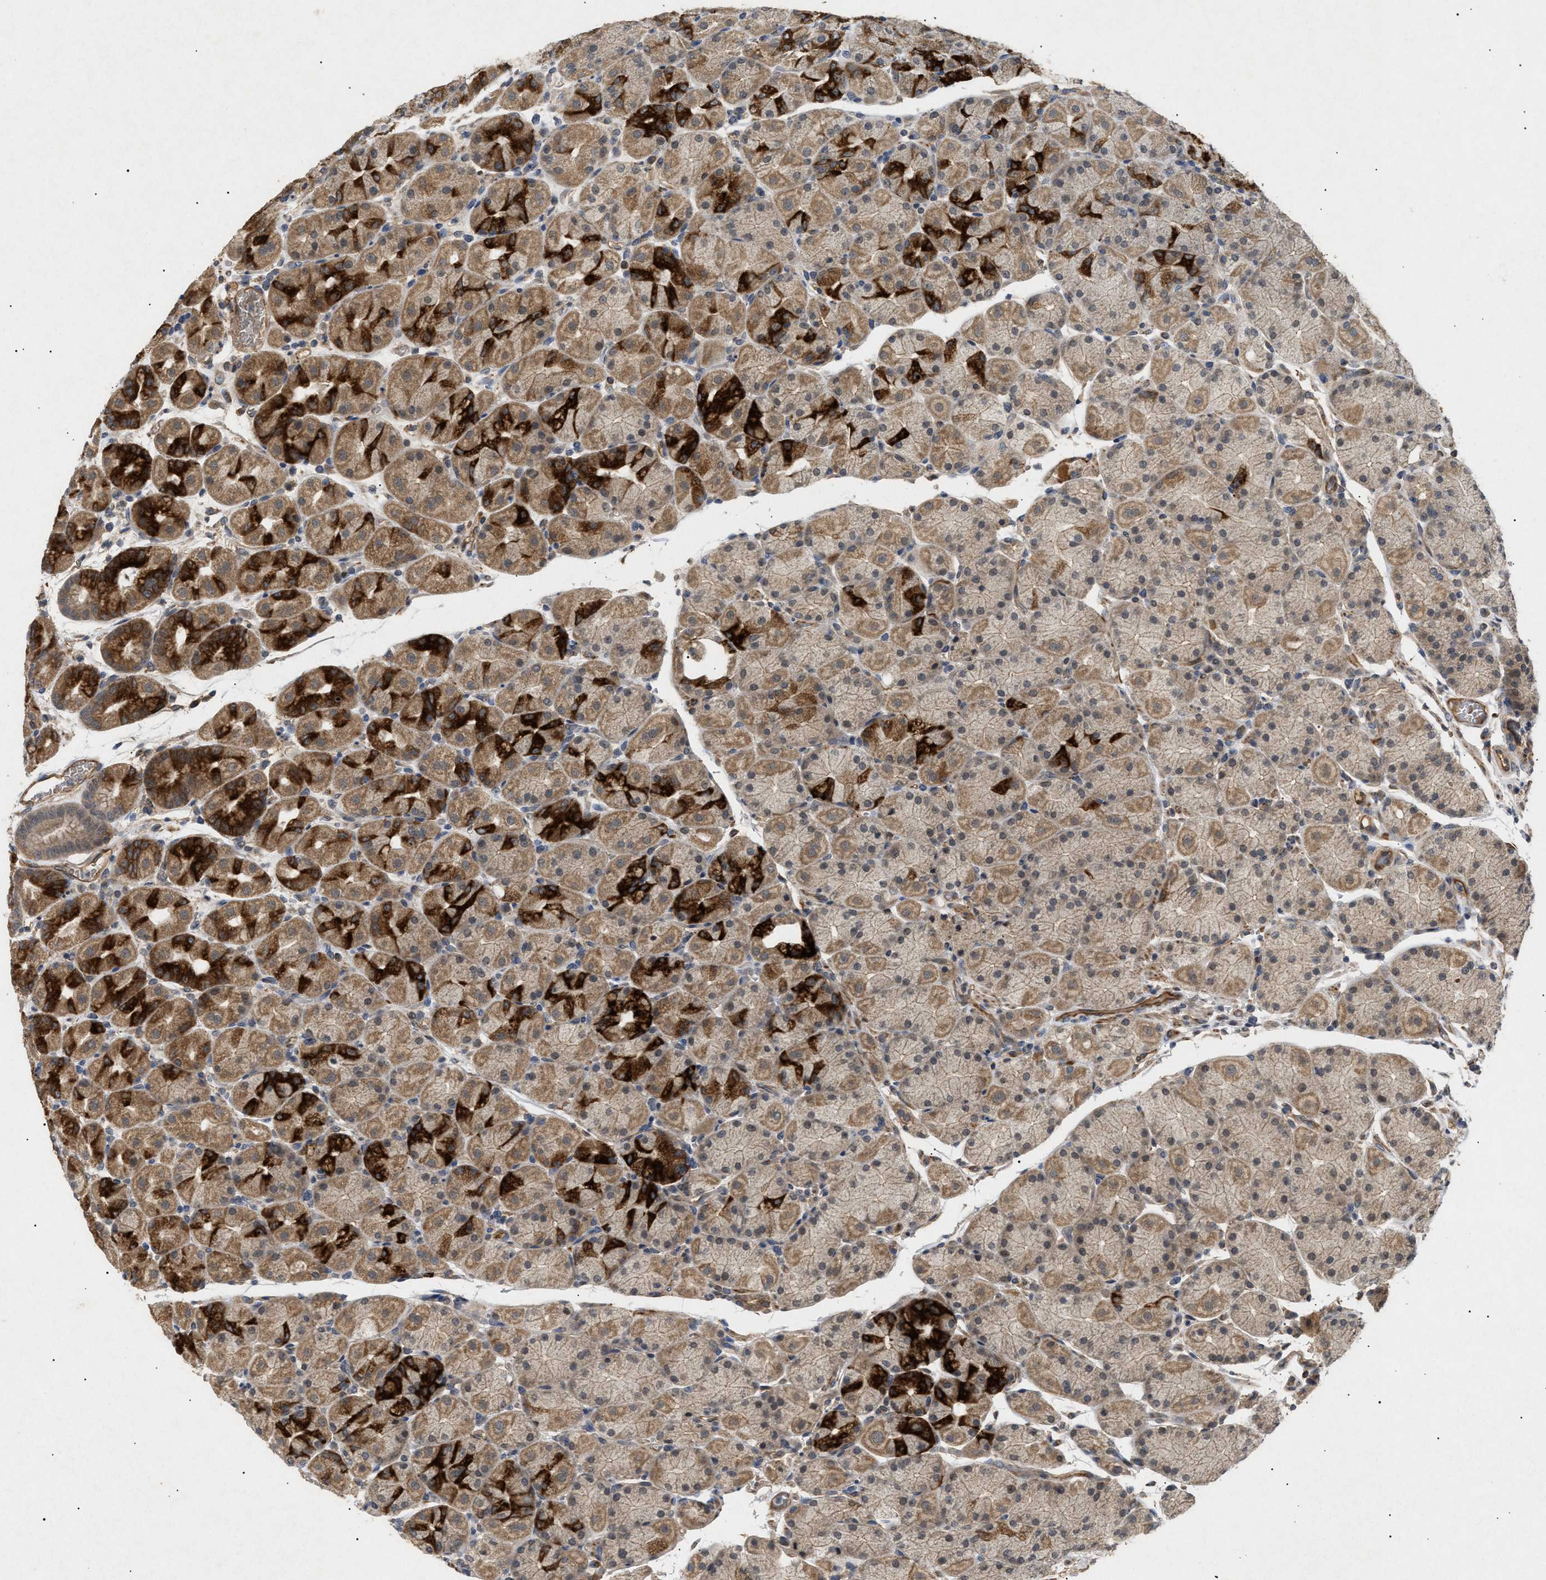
{"staining": {"intensity": "moderate", "quantity": ">75%", "location": "cytoplasmic/membranous"}, "tissue": "stomach", "cell_type": "Glandular cells", "image_type": "normal", "snomed": [{"axis": "morphology", "description": "Normal tissue, NOS"}, {"axis": "morphology", "description": "Carcinoid, malignant, NOS"}, {"axis": "topography", "description": "Stomach, upper"}], "caption": "Human stomach stained with a brown dye reveals moderate cytoplasmic/membranous positive staining in about >75% of glandular cells.", "gene": "SIRT5", "patient": {"sex": "male", "age": 39}}